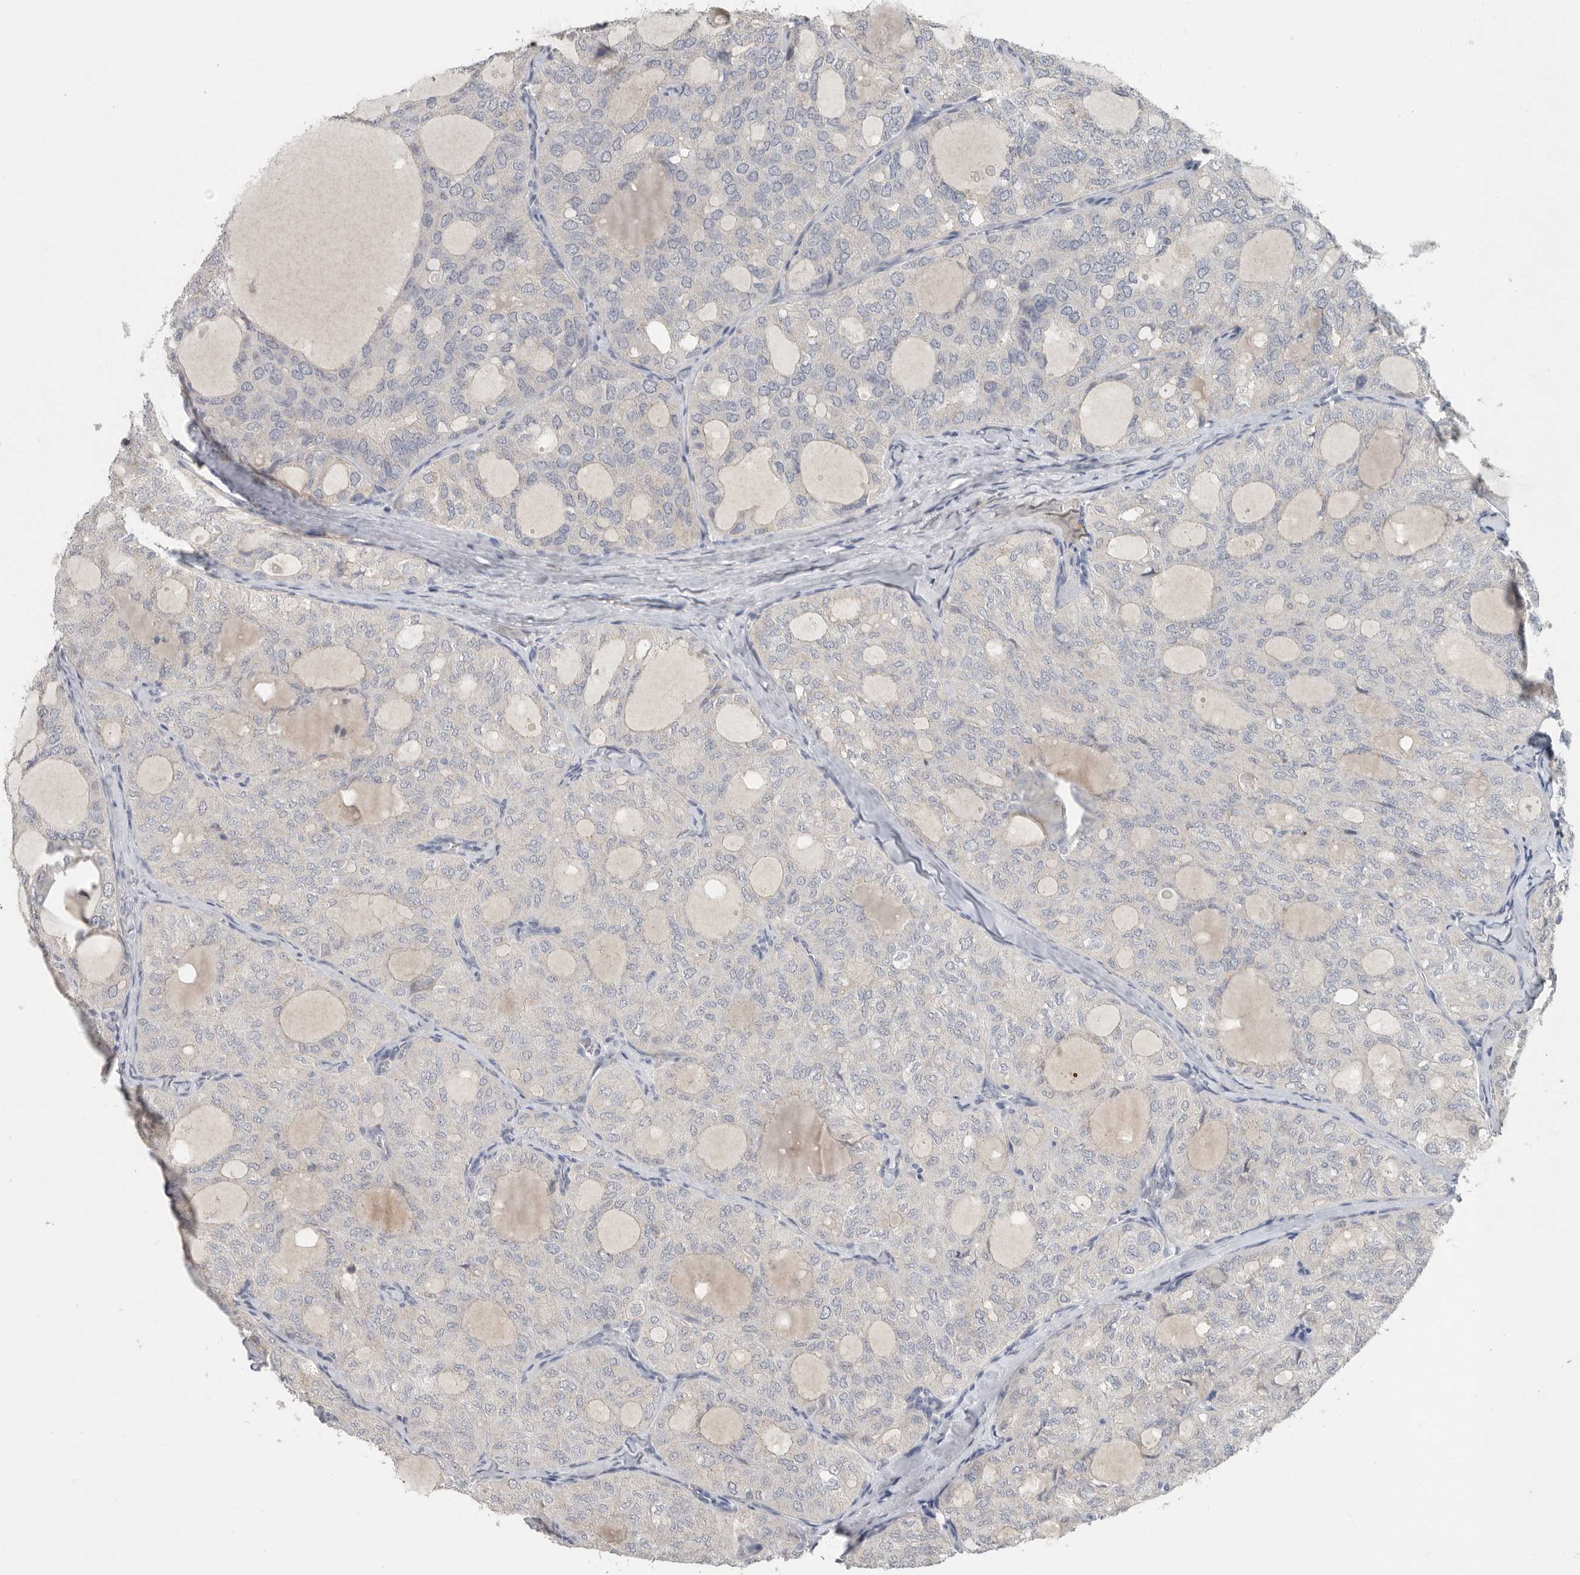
{"staining": {"intensity": "weak", "quantity": "<25%", "location": "cytoplasmic/membranous"}, "tissue": "thyroid cancer", "cell_type": "Tumor cells", "image_type": "cancer", "snomed": [{"axis": "morphology", "description": "Follicular adenoma carcinoma, NOS"}, {"axis": "topography", "description": "Thyroid gland"}], "caption": "IHC of human follicular adenoma carcinoma (thyroid) displays no staining in tumor cells.", "gene": "REG4", "patient": {"sex": "male", "age": 75}}